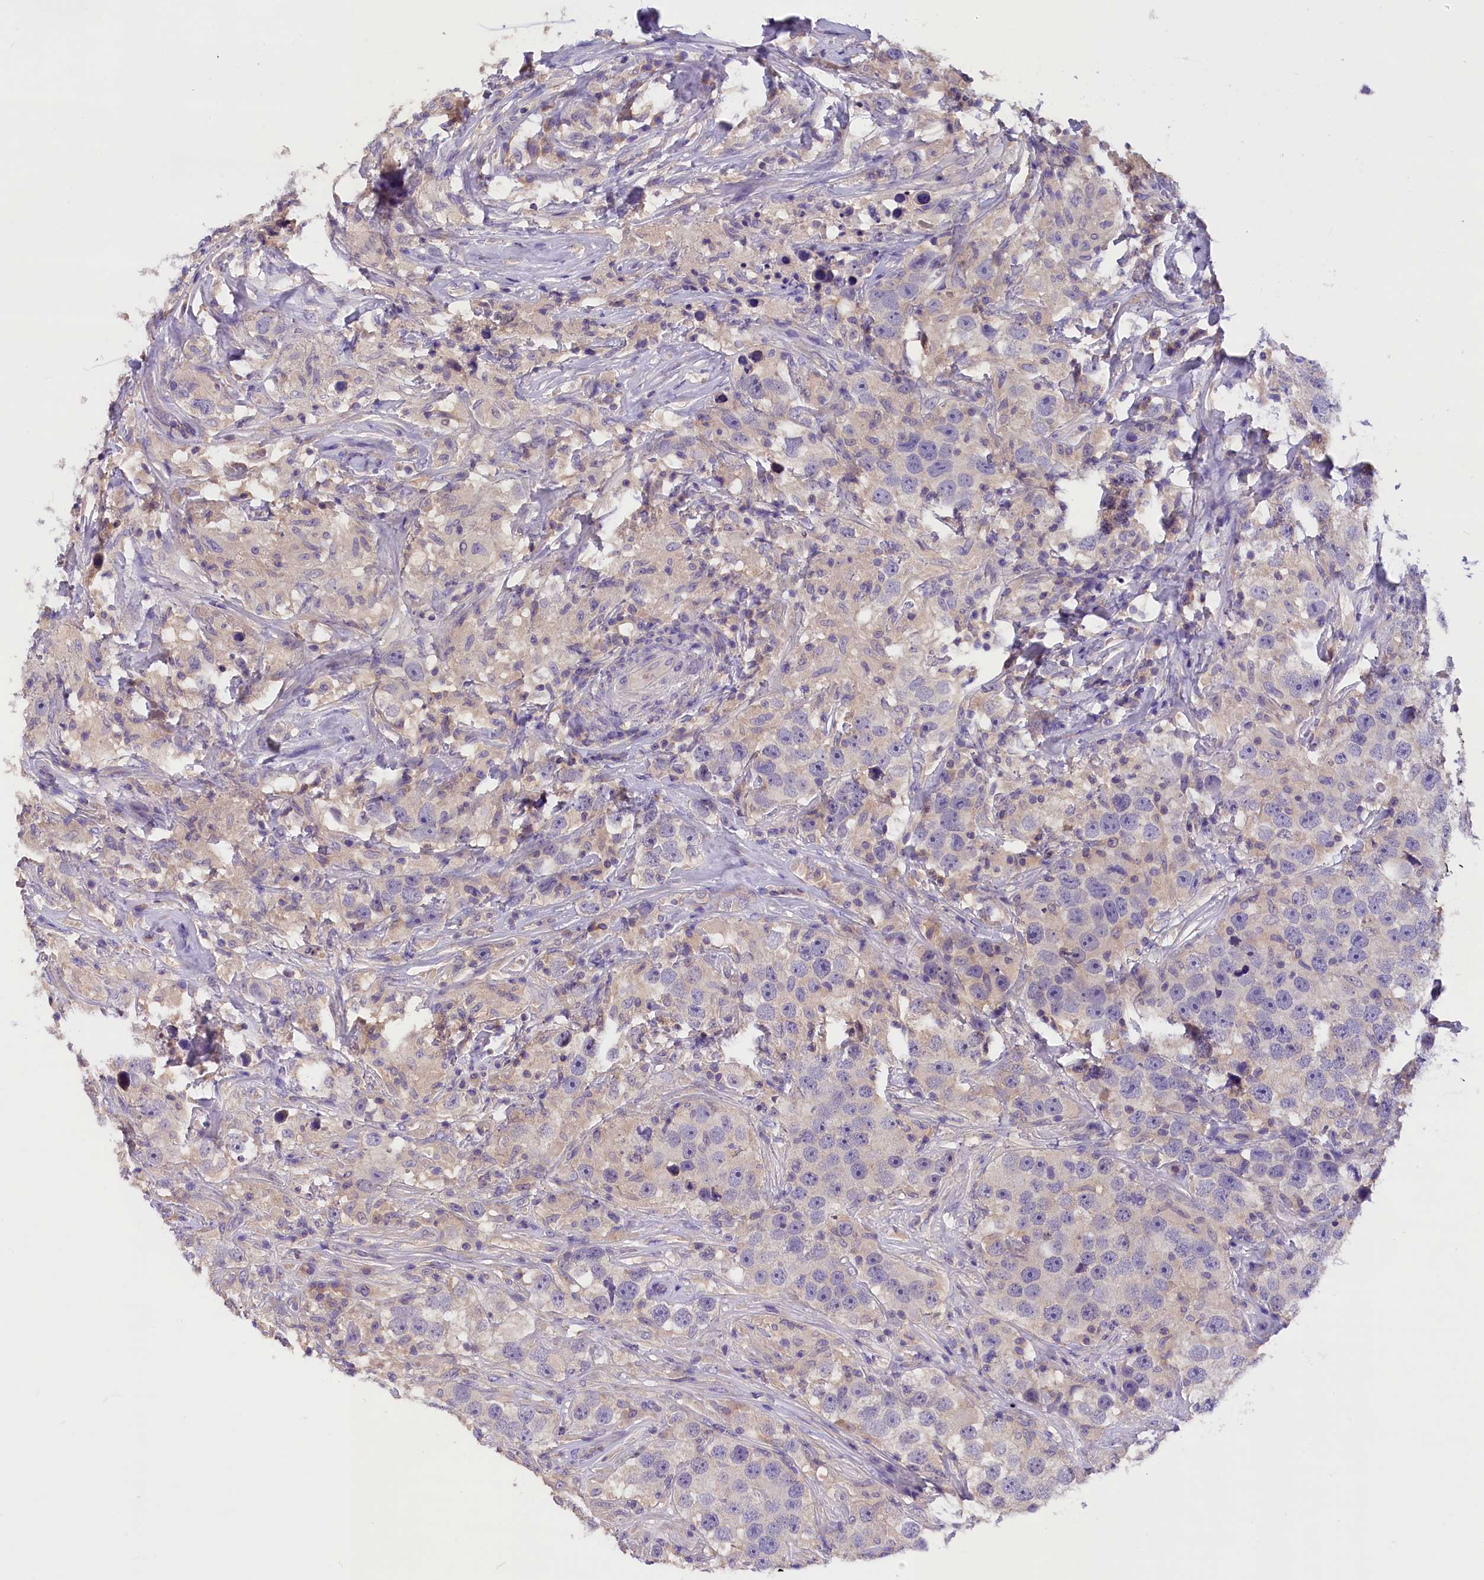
{"staining": {"intensity": "negative", "quantity": "none", "location": "none"}, "tissue": "testis cancer", "cell_type": "Tumor cells", "image_type": "cancer", "snomed": [{"axis": "morphology", "description": "Seminoma, NOS"}, {"axis": "topography", "description": "Testis"}], "caption": "This is an immunohistochemistry image of seminoma (testis). There is no positivity in tumor cells.", "gene": "AP3B2", "patient": {"sex": "male", "age": 49}}